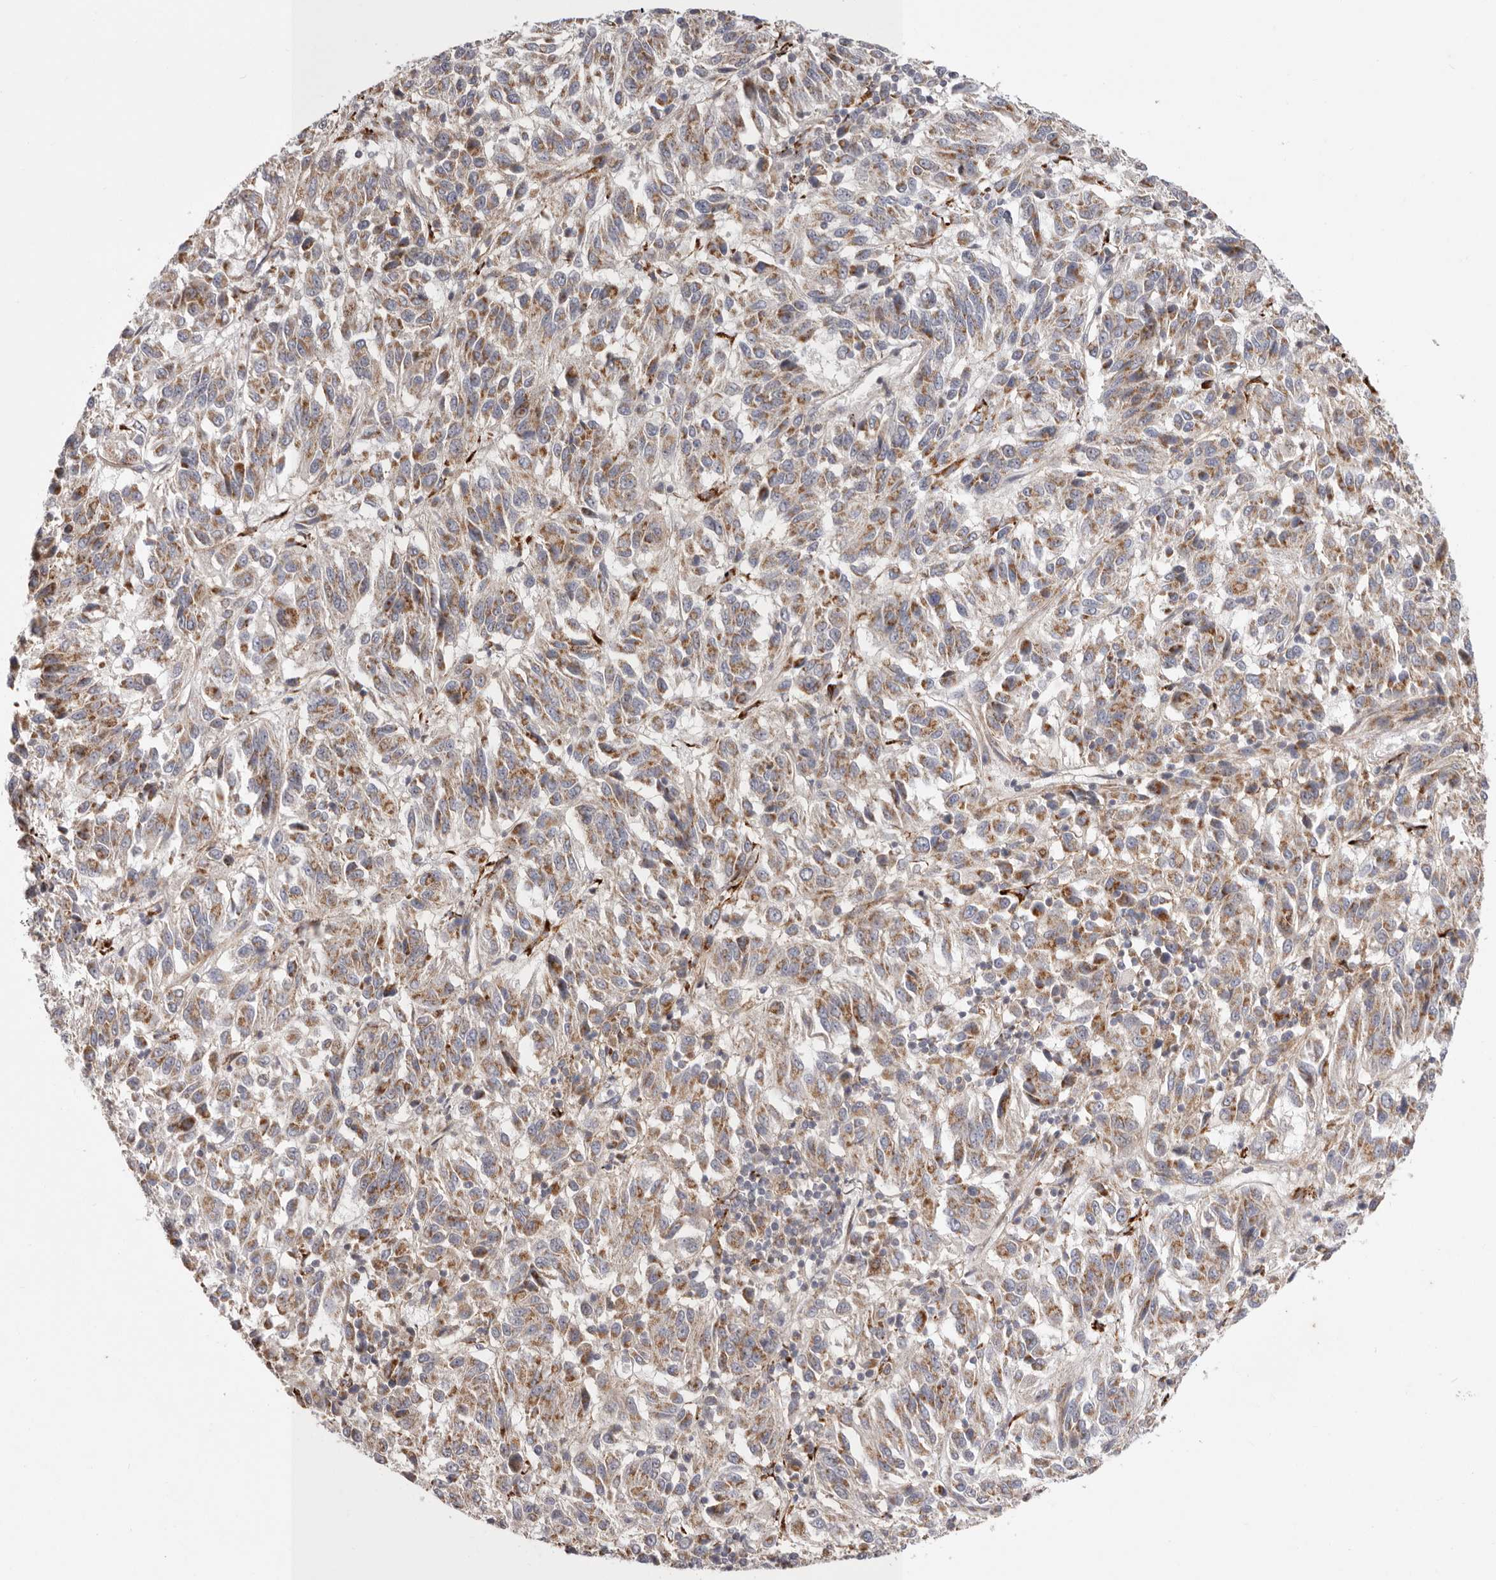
{"staining": {"intensity": "moderate", "quantity": ">75%", "location": "cytoplasmic/membranous"}, "tissue": "melanoma", "cell_type": "Tumor cells", "image_type": "cancer", "snomed": [{"axis": "morphology", "description": "Malignant melanoma, Metastatic site"}, {"axis": "topography", "description": "Lung"}], "caption": "This histopathology image shows melanoma stained with immunohistochemistry (IHC) to label a protein in brown. The cytoplasmic/membranous of tumor cells show moderate positivity for the protein. Nuclei are counter-stained blue.", "gene": "MRPS10", "patient": {"sex": "male", "age": 64}}